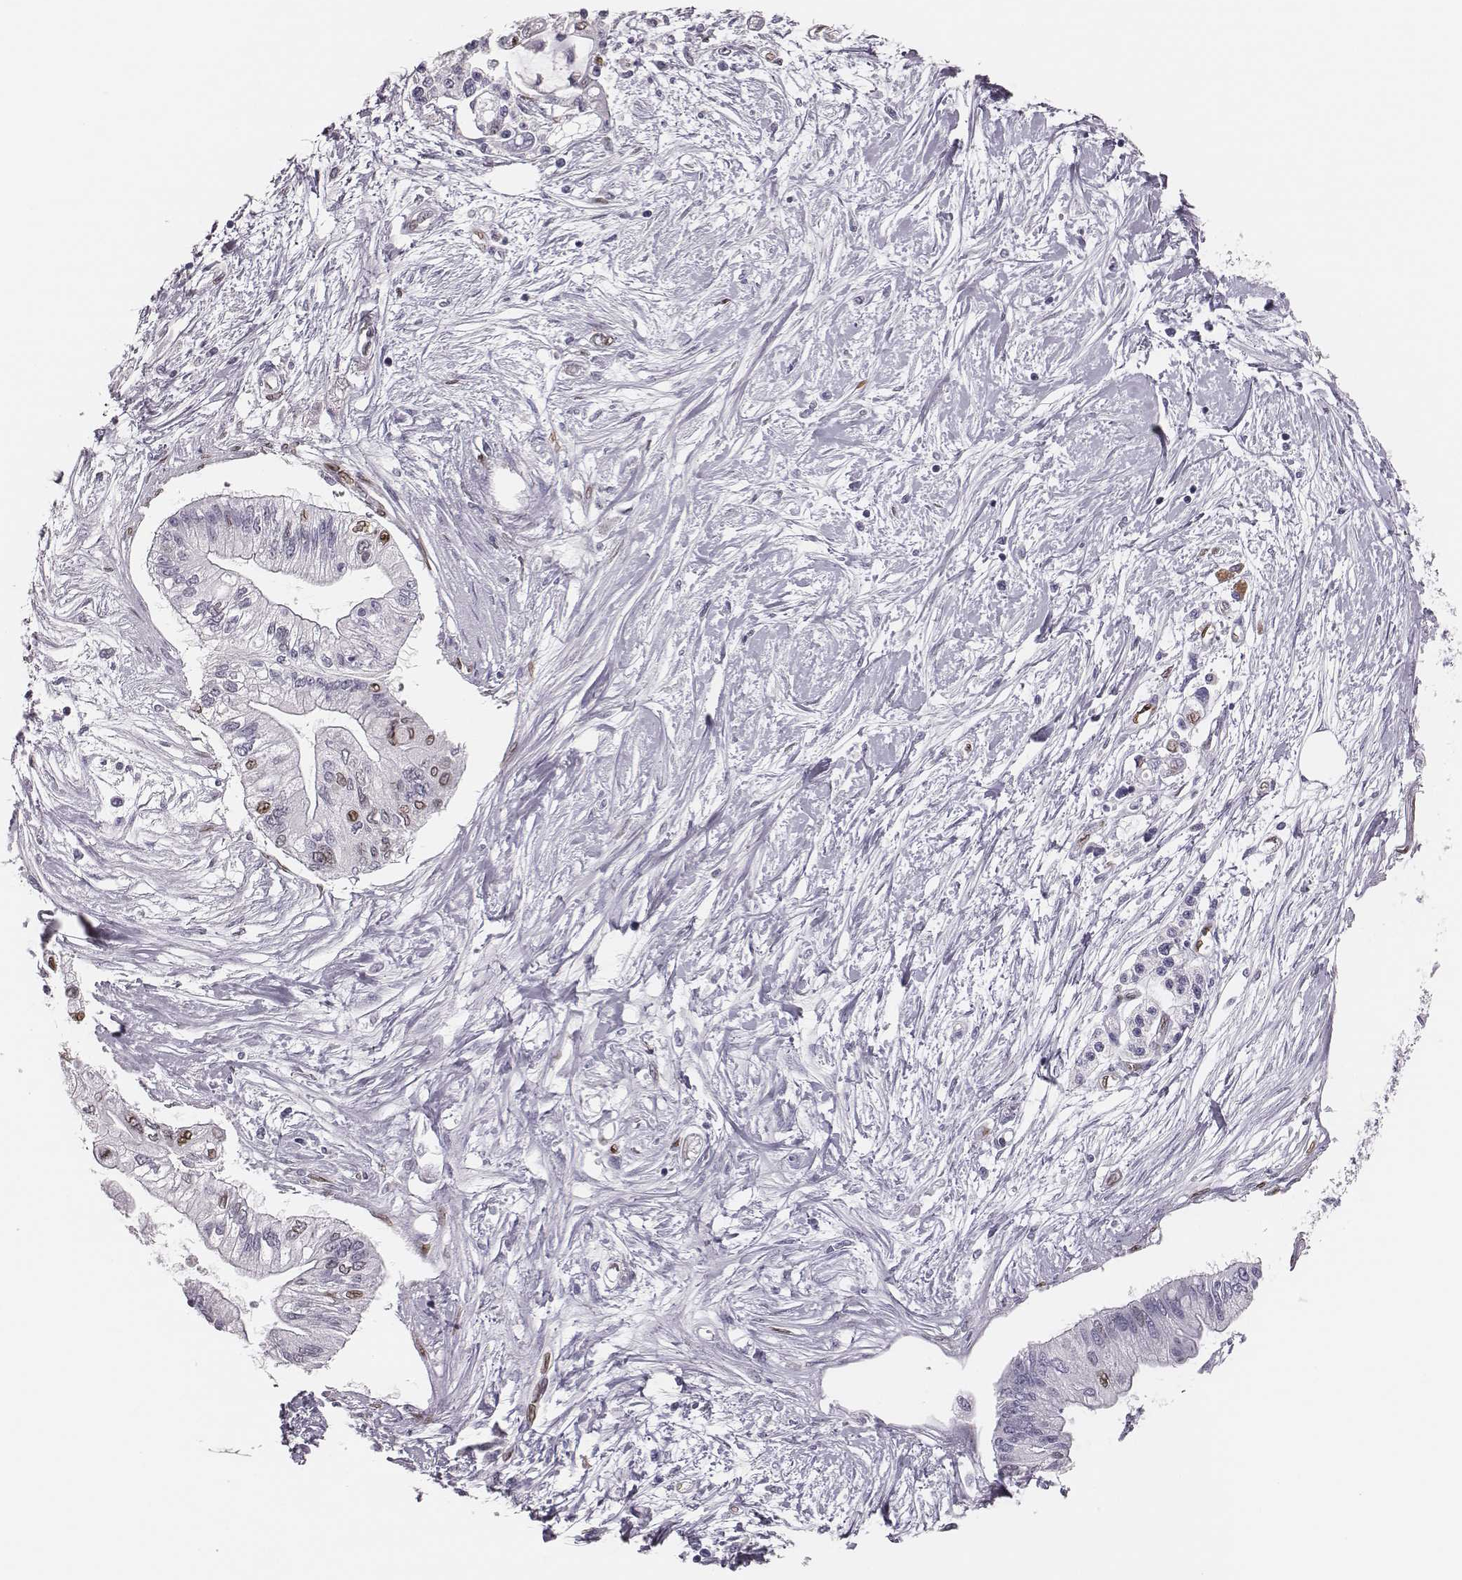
{"staining": {"intensity": "moderate", "quantity": "25%-75%", "location": "cytoplasmic/membranous,nuclear"}, "tissue": "pancreatic cancer", "cell_type": "Tumor cells", "image_type": "cancer", "snomed": [{"axis": "morphology", "description": "Adenocarcinoma, NOS"}, {"axis": "topography", "description": "Pancreas"}], "caption": "Pancreatic cancer was stained to show a protein in brown. There is medium levels of moderate cytoplasmic/membranous and nuclear staining in approximately 25%-75% of tumor cells. The staining is performed using DAB (3,3'-diaminobenzidine) brown chromogen to label protein expression. The nuclei are counter-stained blue using hematoxylin.", "gene": "ADGRF4", "patient": {"sex": "female", "age": 77}}